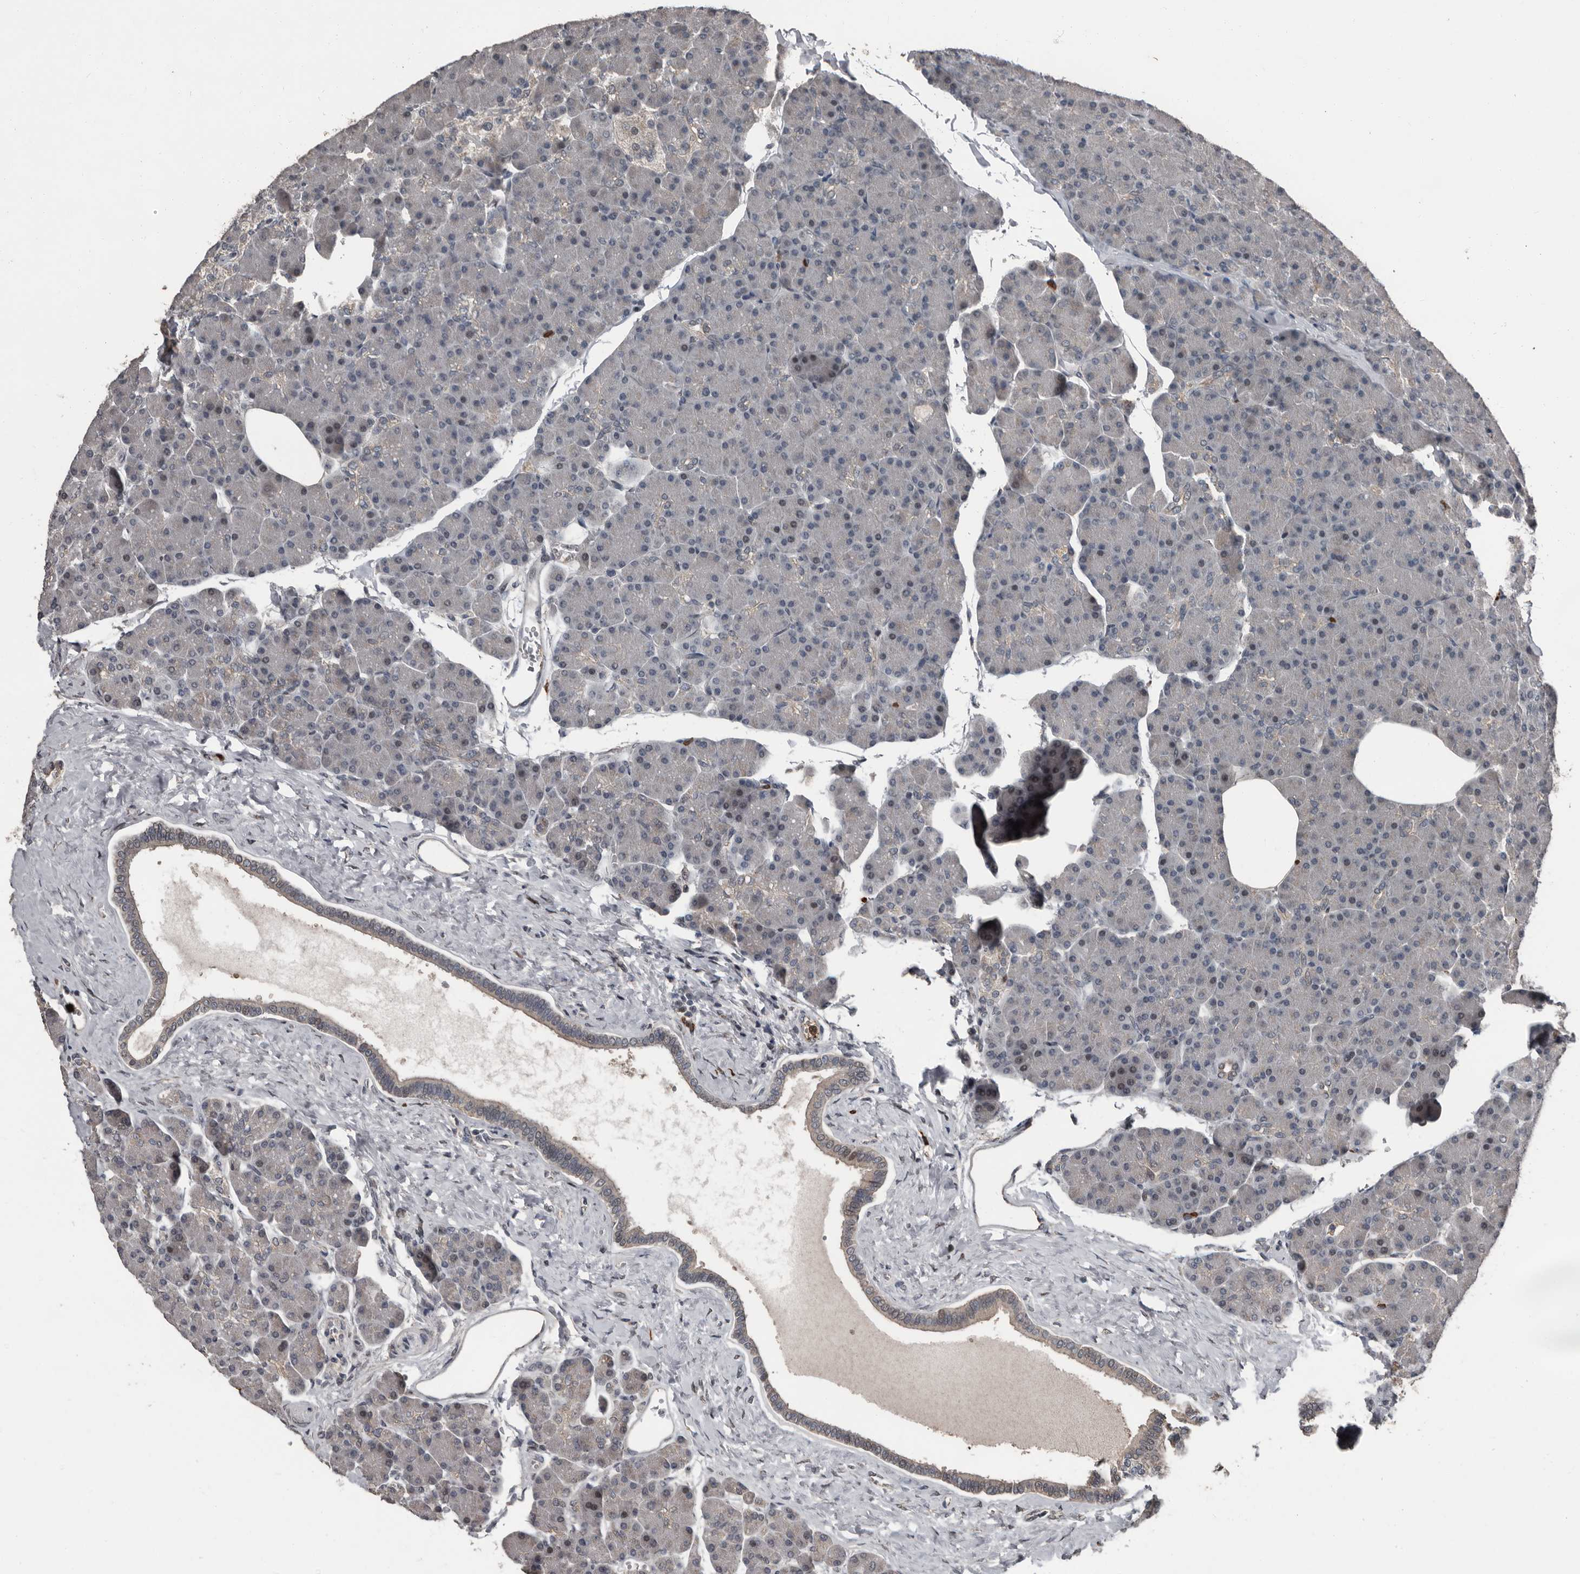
{"staining": {"intensity": "moderate", "quantity": "25%-75%", "location": "nuclear"}, "tissue": "pancreas", "cell_type": "Exocrine glandular cells", "image_type": "normal", "snomed": [{"axis": "morphology", "description": "Normal tissue, NOS"}, {"axis": "topography", "description": "Pancreas"}], "caption": "IHC (DAB (3,3'-diaminobenzidine)) staining of unremarkable human pancreas shows moderate nuclear protein expression in approximately 25%-75% of exocrine glandular cells.", "gene": "FSBP", "patient": {"sex": "female", "age": 43}}